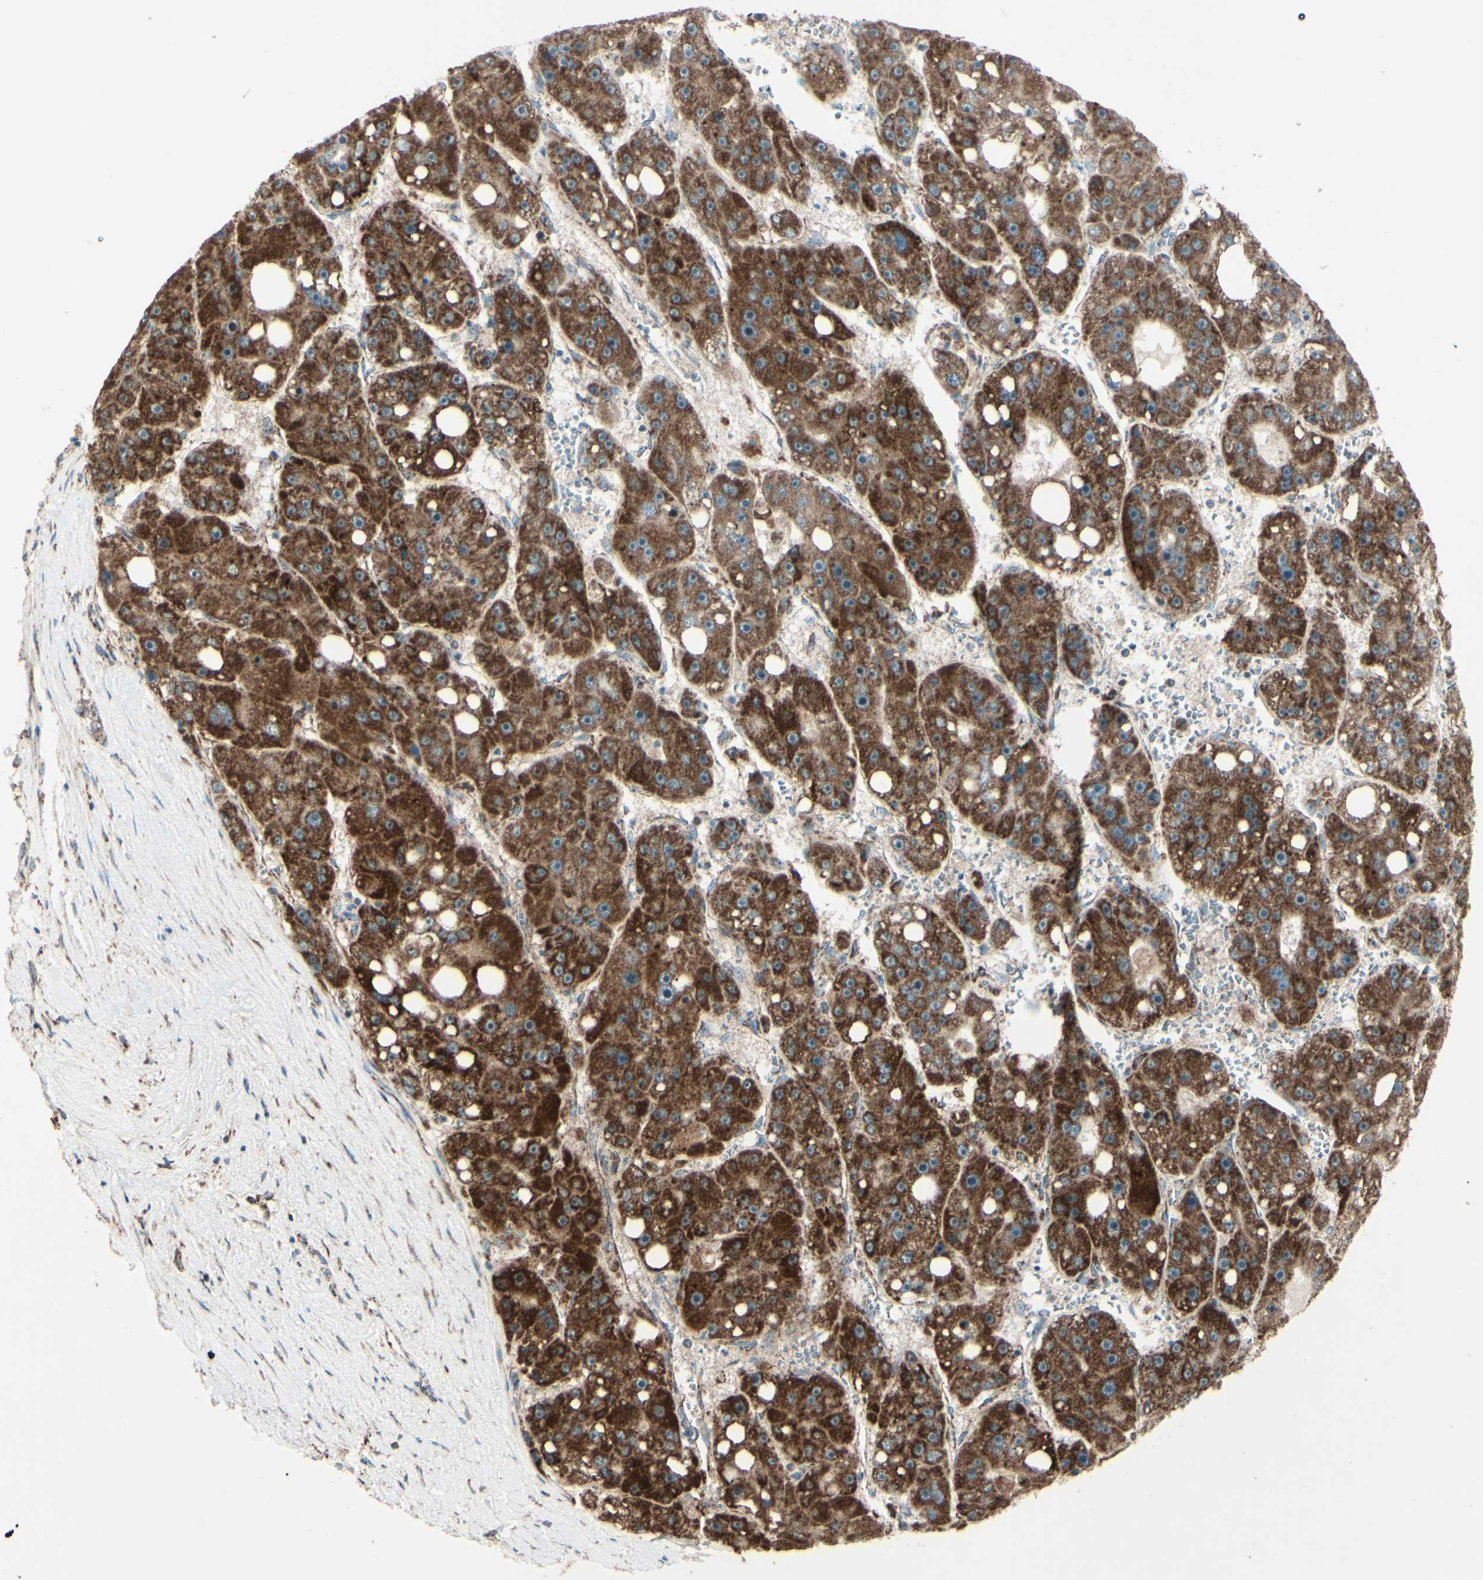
{"staining": {"intensity": "strong", "quantity": ">75%", "location": "cytoplasmic/membranous"}, "tissue": "liver cancer", "cell_type": "Tumor cells", "image_type": "cancer", "snomed": [{"axis": "morphology", "description": "Carcinoma, Hepatocellular, NOS"}, {"axis": "topography", "description": "Liver"}], "caption": "An immunohistochemistry (IHC) photomicrograph of tumor tissue is shown. Protein staining in brown highlights strong cytoplasmic/membranous positivity in hepatocellular carcinoma (liver) within tumor cells.", "gene": "RHOT1", "patient": {"sex": "female", "age": 61}}